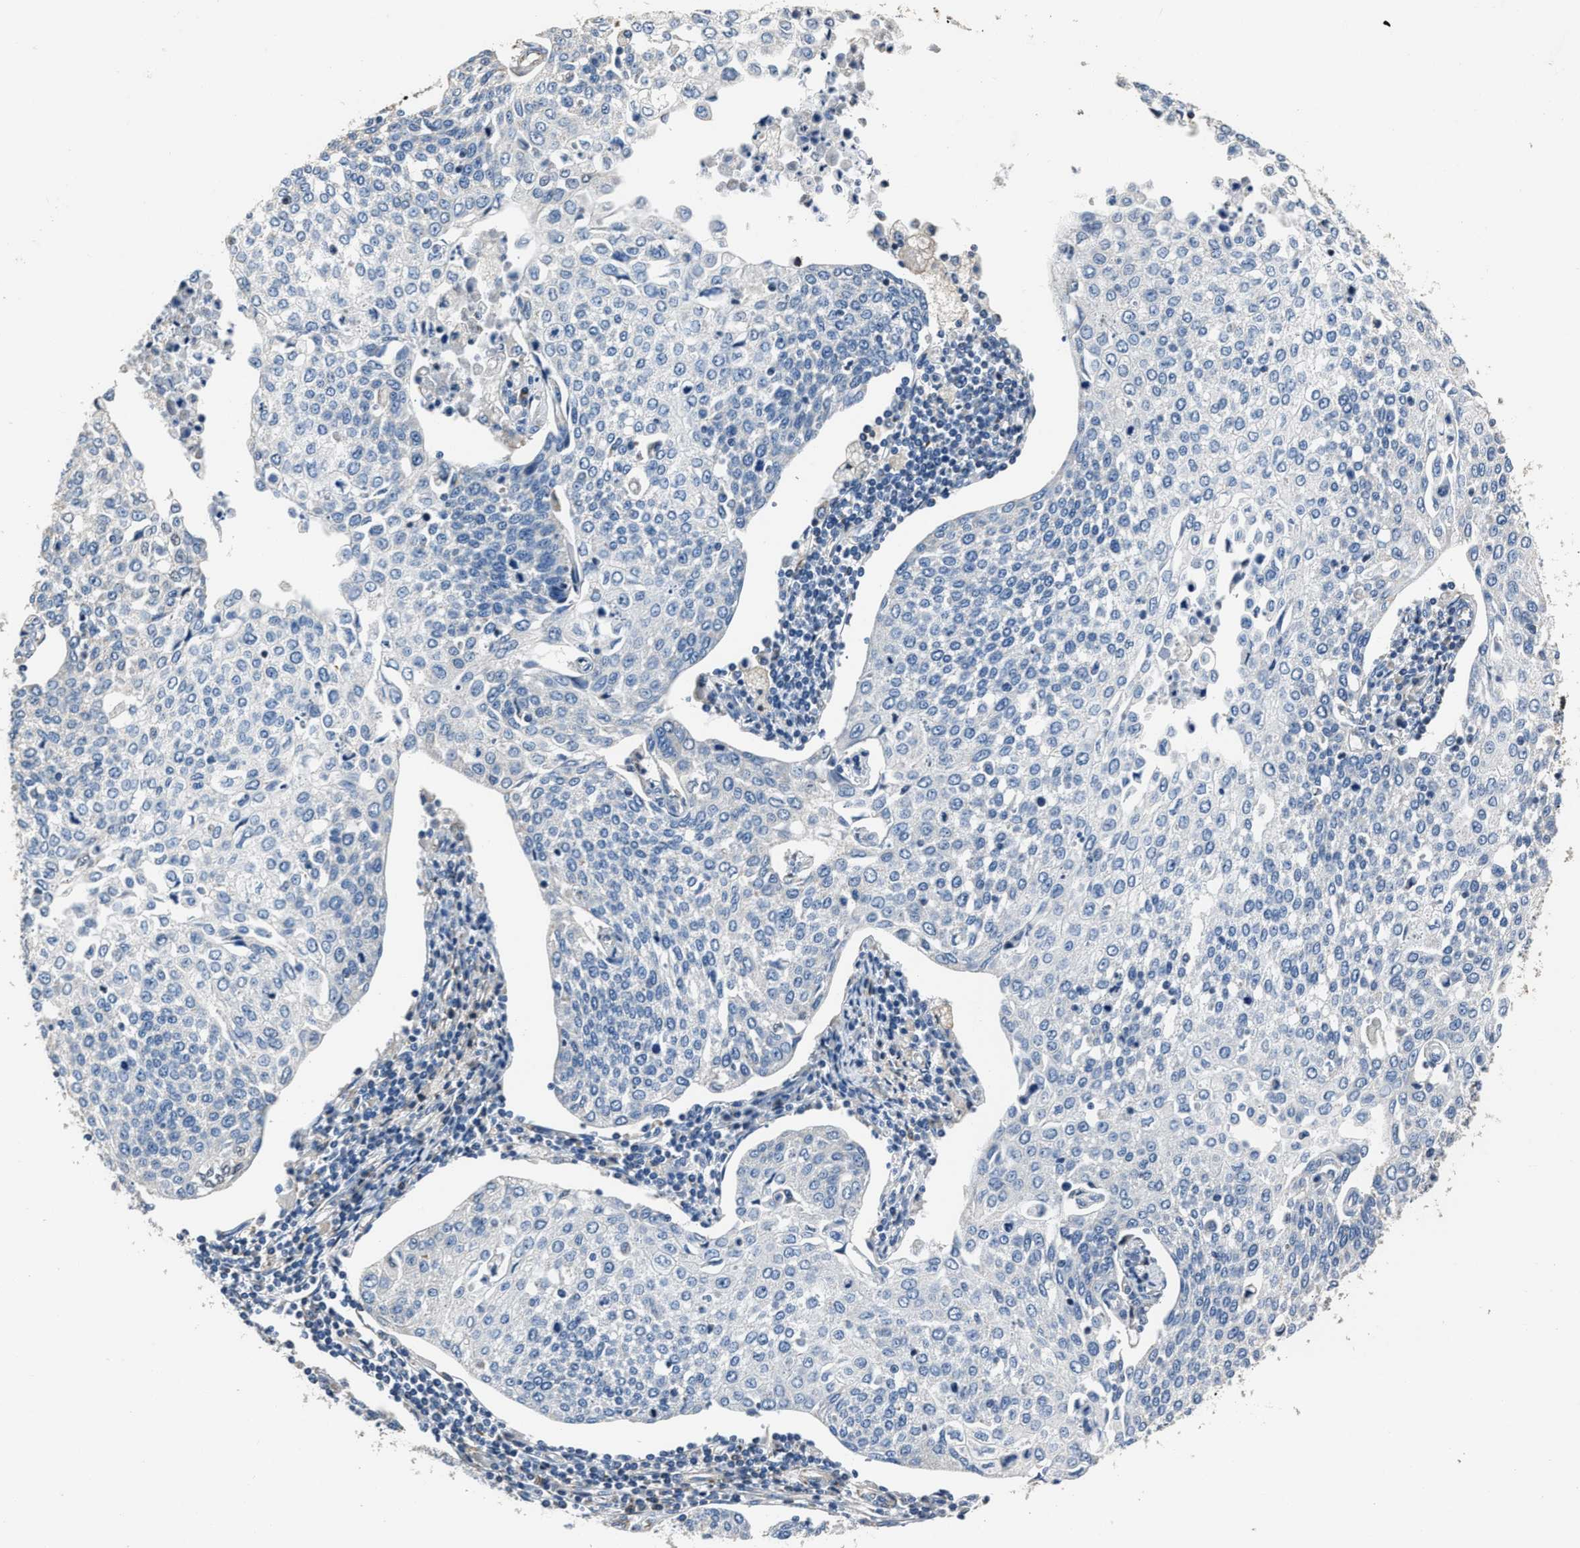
{"staining": {"intensity": "negative", "quantity": "none", "location": "none"}, "tissue": "cervical cancer", "cell_type": "Tumor cells", "image_type": "cancer", "snomed": [{"axis": "morphology", "description": "Squamous cell carcinoma, NOS"}, {"axis": "topography", "description": "Cervix"}], "caption": "There is no significant staining in tumor cells of cervical cancer (squamous cell carcinoma).", "gene": "NSUN5", "patient": {"sex": "female", "age": 34}}